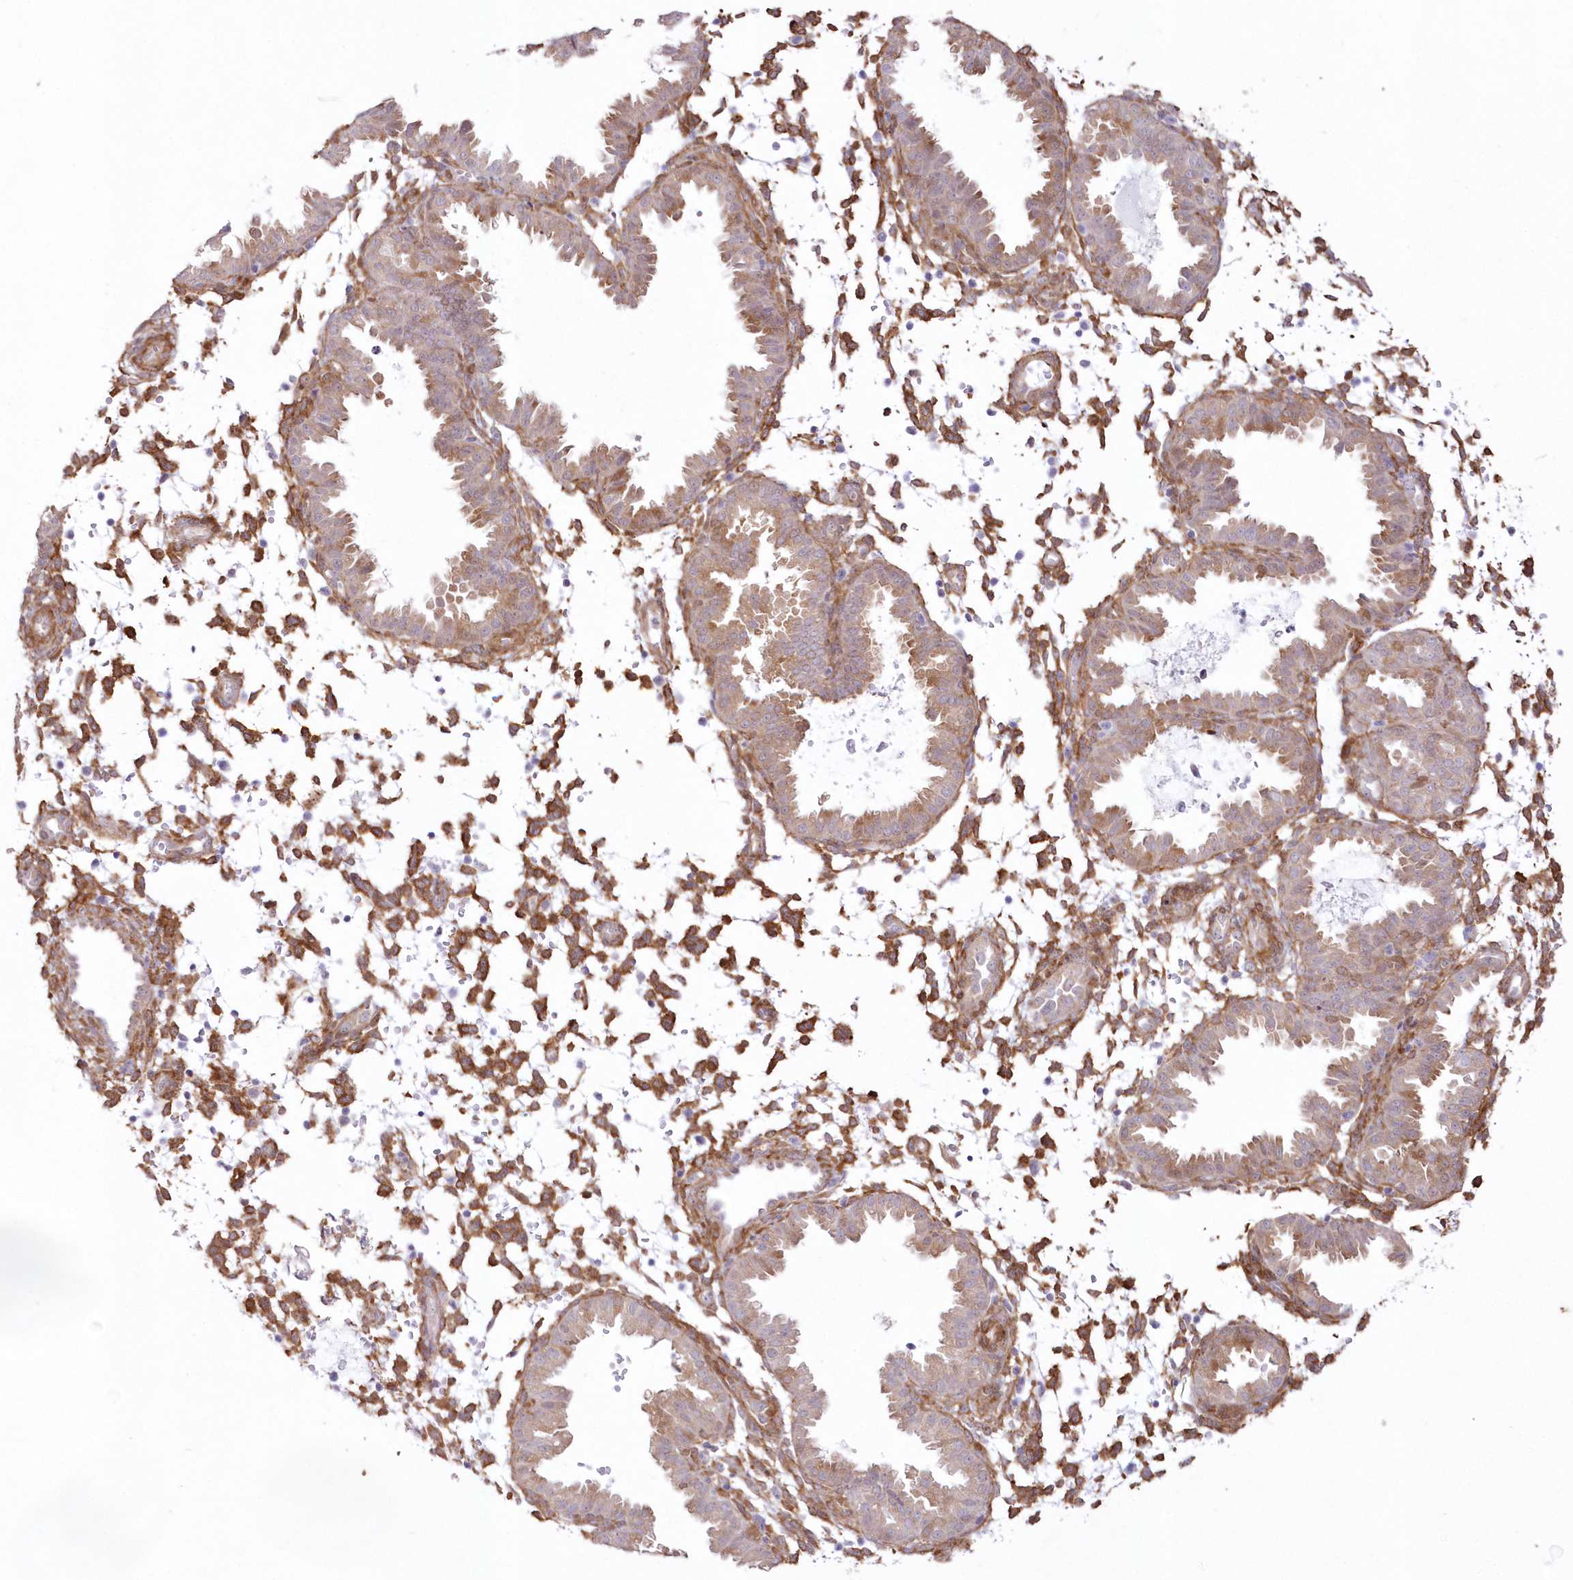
{"staining": {"intensity": "moderate", "quantity": "25%-75%", "location": "cytoplasmic/membranous"}, "tissue": "endometrium", "cell_type": "Cells in endometrial stroma", "image_type": "normal", "snomed": [{"axis": "morphology", "description": "Normal tissue, NOS"}, {"axis": "topography", "description": "Endometrium"}], "caption": "Immunohistochemistry (DAB) staining of normal human endometrium demonstrates moderate cytoplasmic/membranous protein staining in about 25%-75% of cells in endometrial stroma. The staining is performed using DAB brown chromogen to label protein expression. The nuclei are counter-stained blue using hematoxylin.", "gene": "SH3PXD2B", "patient": {"sex": "female", "age": 33}}